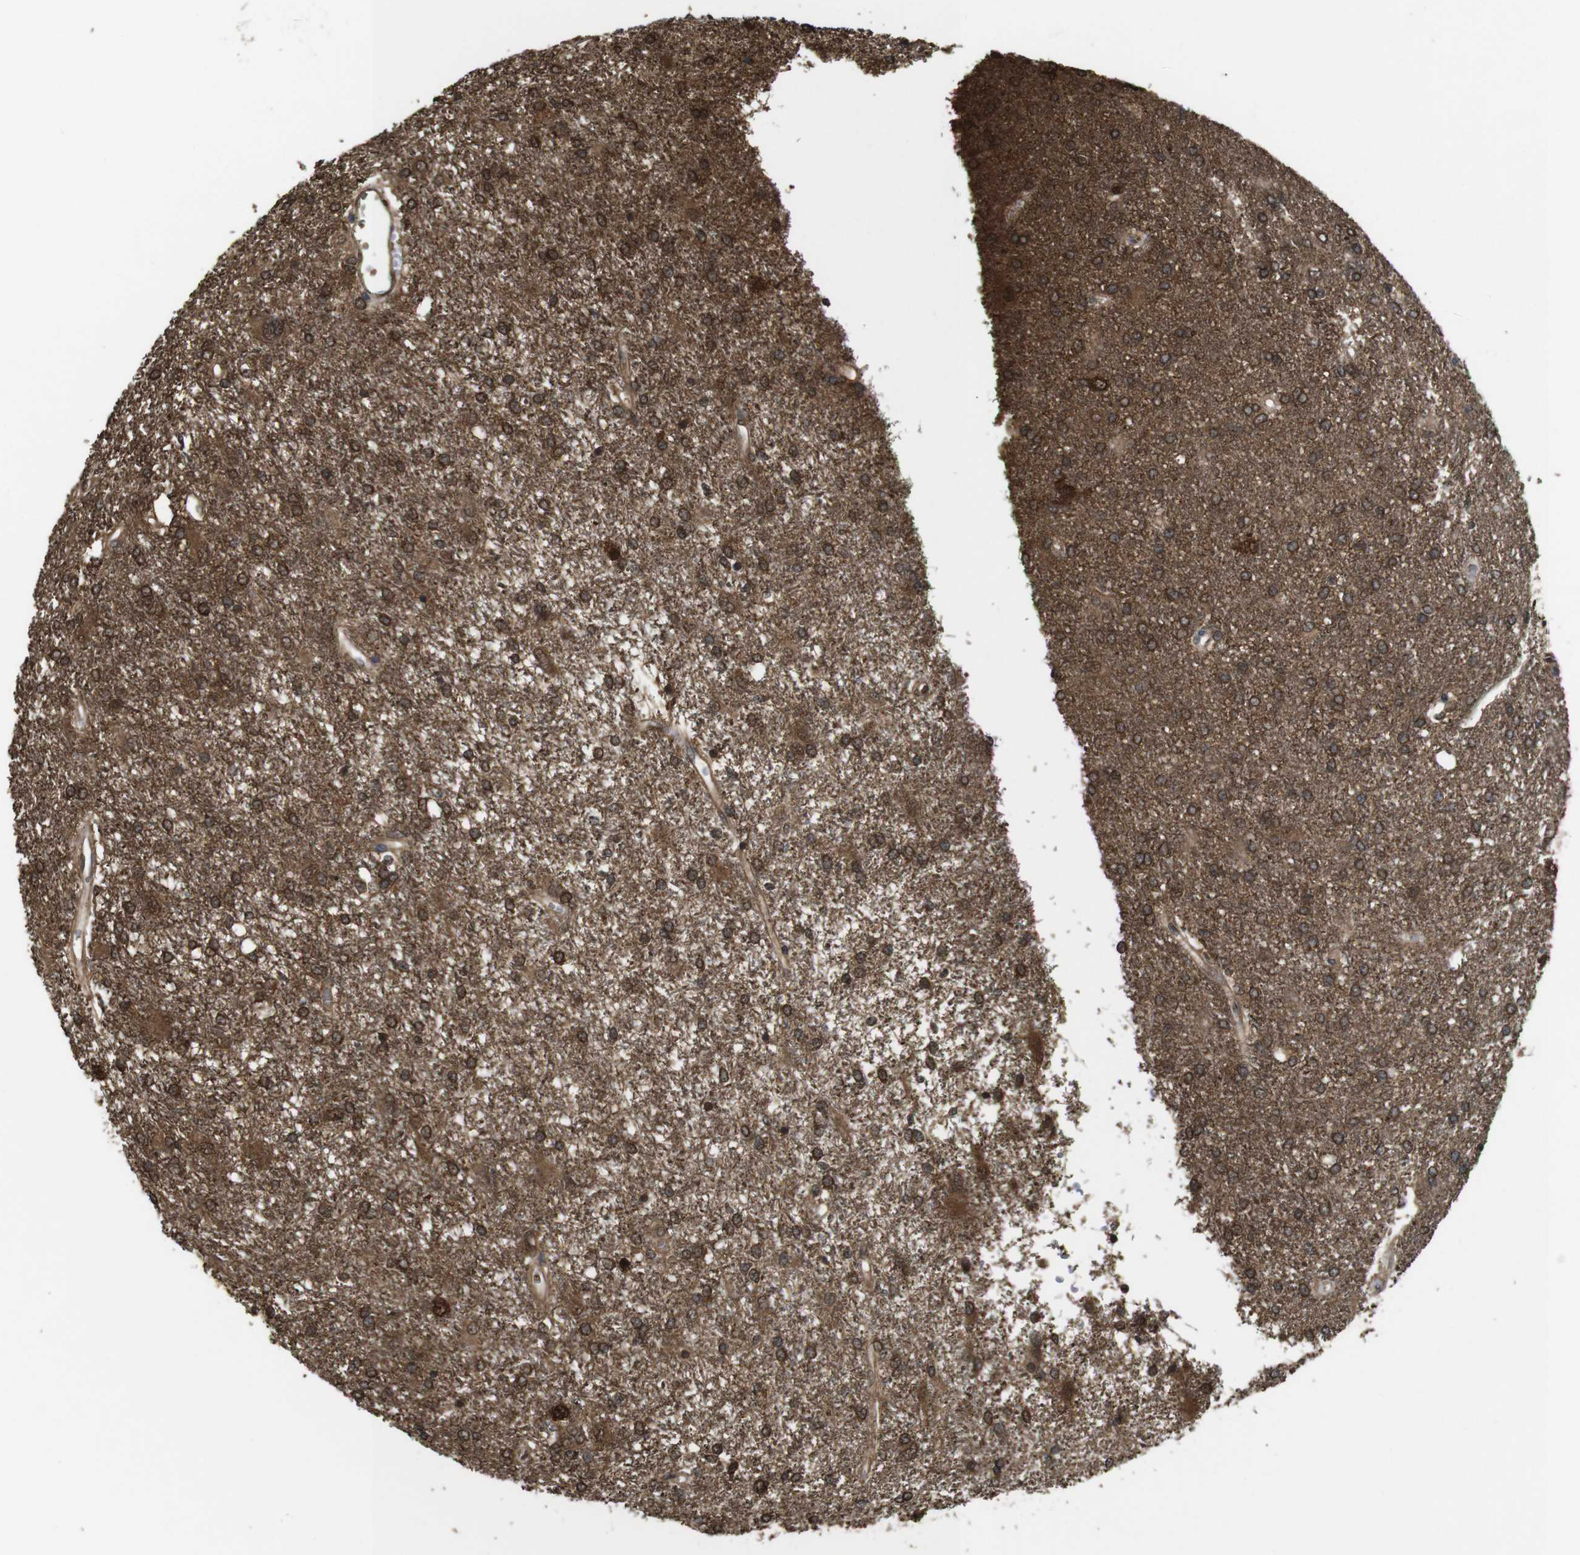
{"staining": {"intensity": "strong", "quantity": ">75%", "location": "cytoplasmic/membranous"}, "tissue": "glioma", "cell_type": "Tumor cells", "image_type": "cancer", "snomed": [{"axis": "morphology", "description": "Glioma, malignant, High grade"}, {"axis": "topography", "description": "Brain"}], "caption": "Immunohistochemical staining of human malignant glioma (high-grade) displays high levels of strong cytoplasmic/membranous positivity in about >75% of tumor cells.", "gene": "YWHAG", "patient": {"sex": "female", "age": 59}}